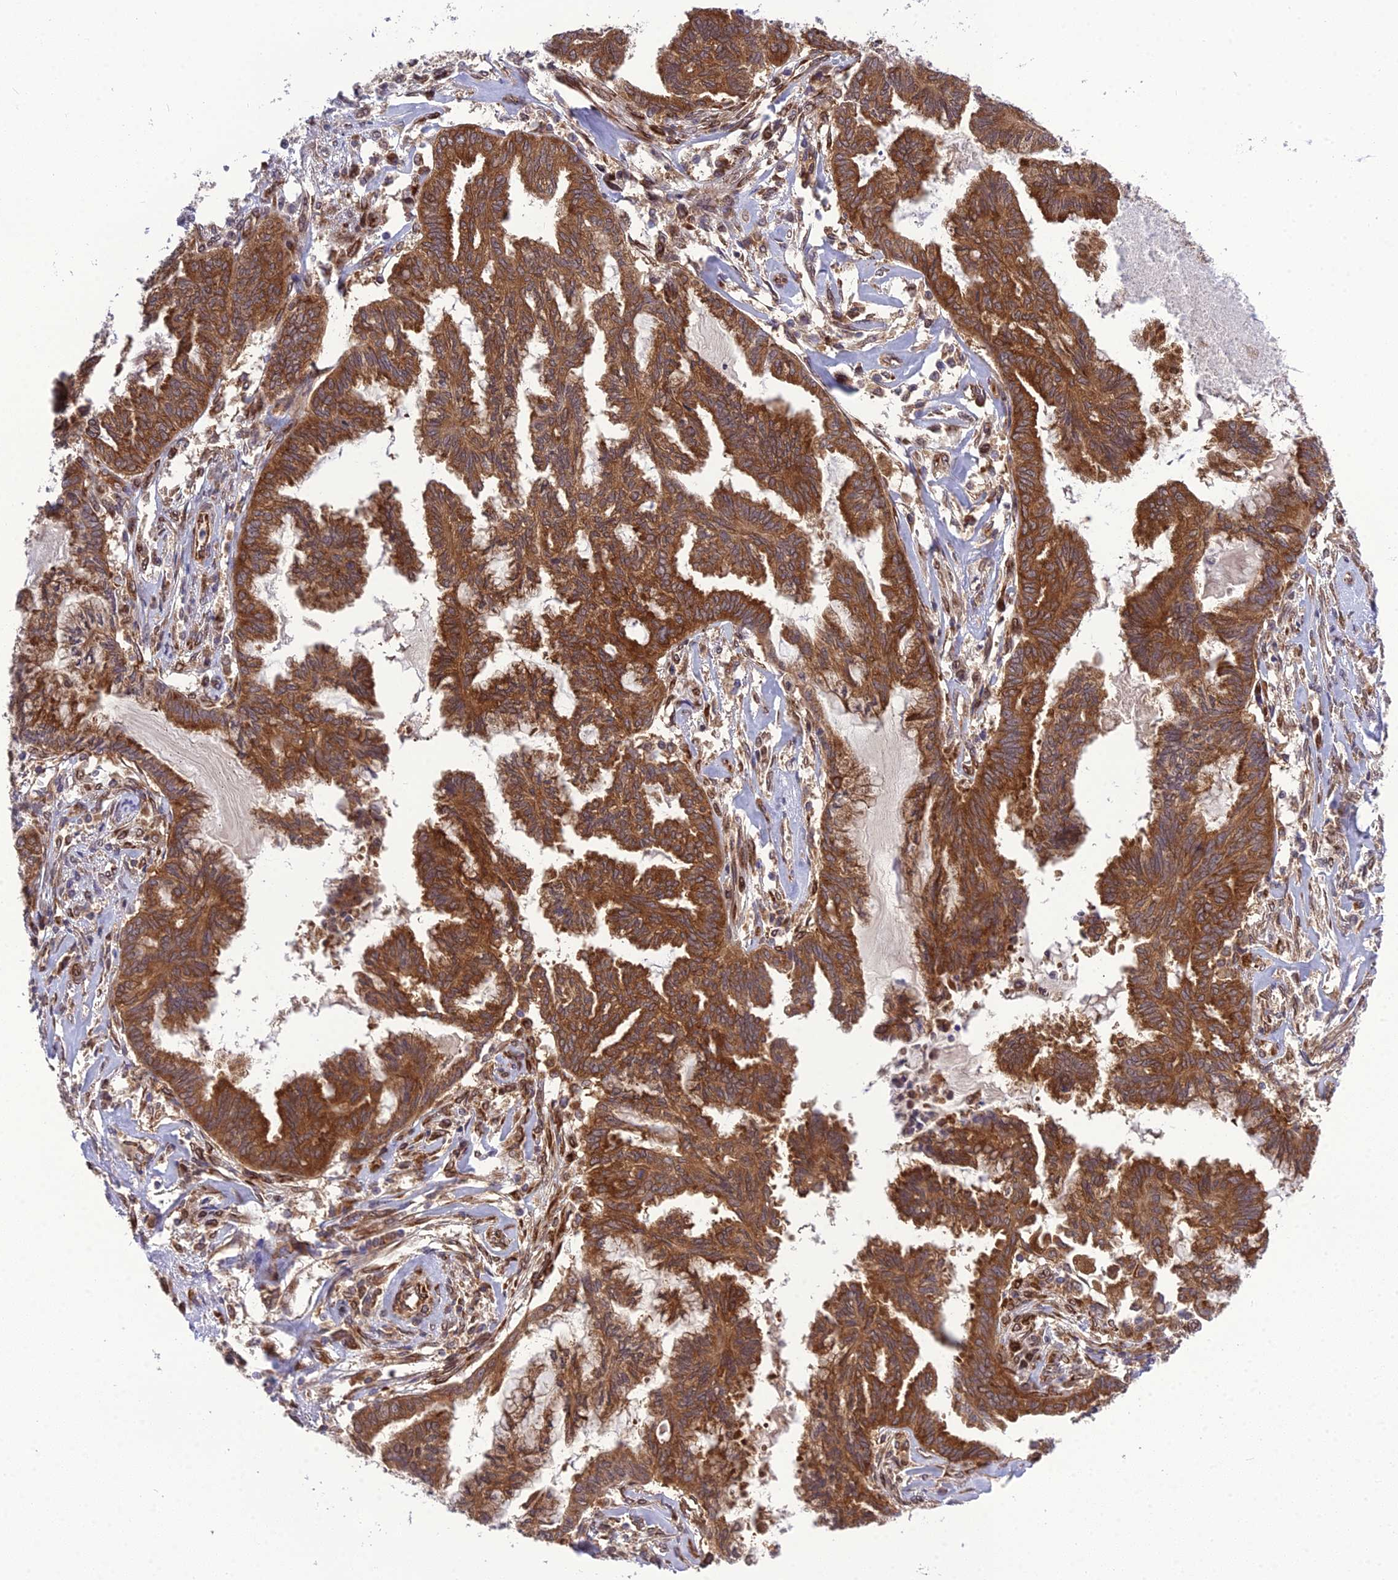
{"staining": {"intensity": "strong", "quantity": ">75%", "location": "cytoplasmic/membranous"}, "tissue": "endometrial cancer", "cell_type": "Tumor cells", "image_type": "cancer", "snomed": [{"axis": "morphology", "description": "Adenocarcinoma, NOS"}, {"axis": "topography", "description": "Endometrium"}], "caption": "IHC staining of adenocarcinoma (endometrial), which reveals high levels of strong cytoplasmic/membranous staining in about >75% of tumor cells indicating strong cytoplasmic/membranous protein expression. The staining was performed using DAB (brown) for protein detection and nuclei were counterstained in hematoxylin (blue).", "gene": "DHCR7", "patient": {"sex": "female", "age": 86}}